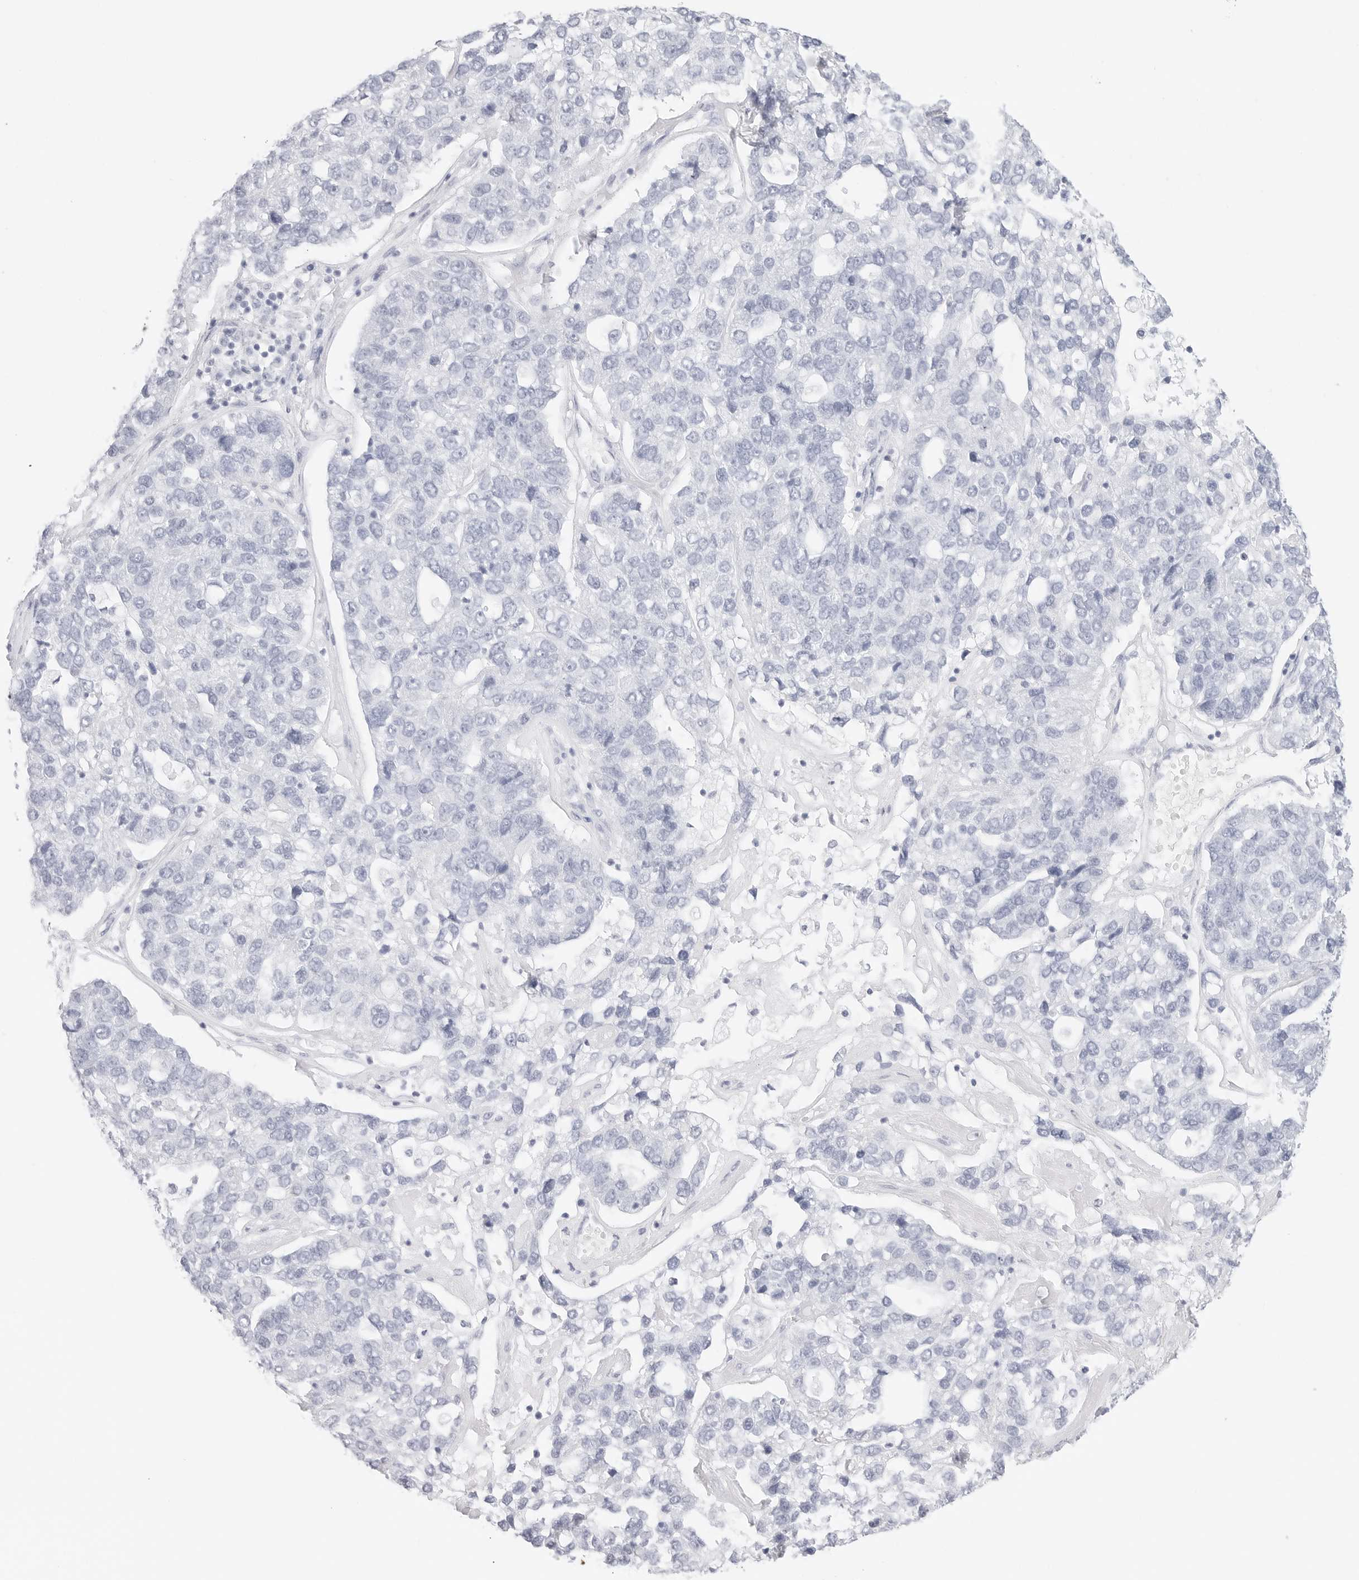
{"staining": {"intensity": "negative", "quantity": "none", "location": "none"}, "tissue": "pancreatic cancer", "cell_type": "Tumor cells", "image_type": "cancer", "snomed": [{"axis": "morphology", "description": "Adenocarcinoma, NOS"}, {"axis": "topography", "description": "Pancreas"}], "caption": "The image demonstrates no significant staining in tumor cells of adenocarcinoma (pancreatic). The staining is performed using DAB (3,3'-diaminobenzidine) brown chromogen with nuclei counter-stained in using hematoxylin.", "gene": "TFF2", "patient": {"sex": "female", "age": 61}}